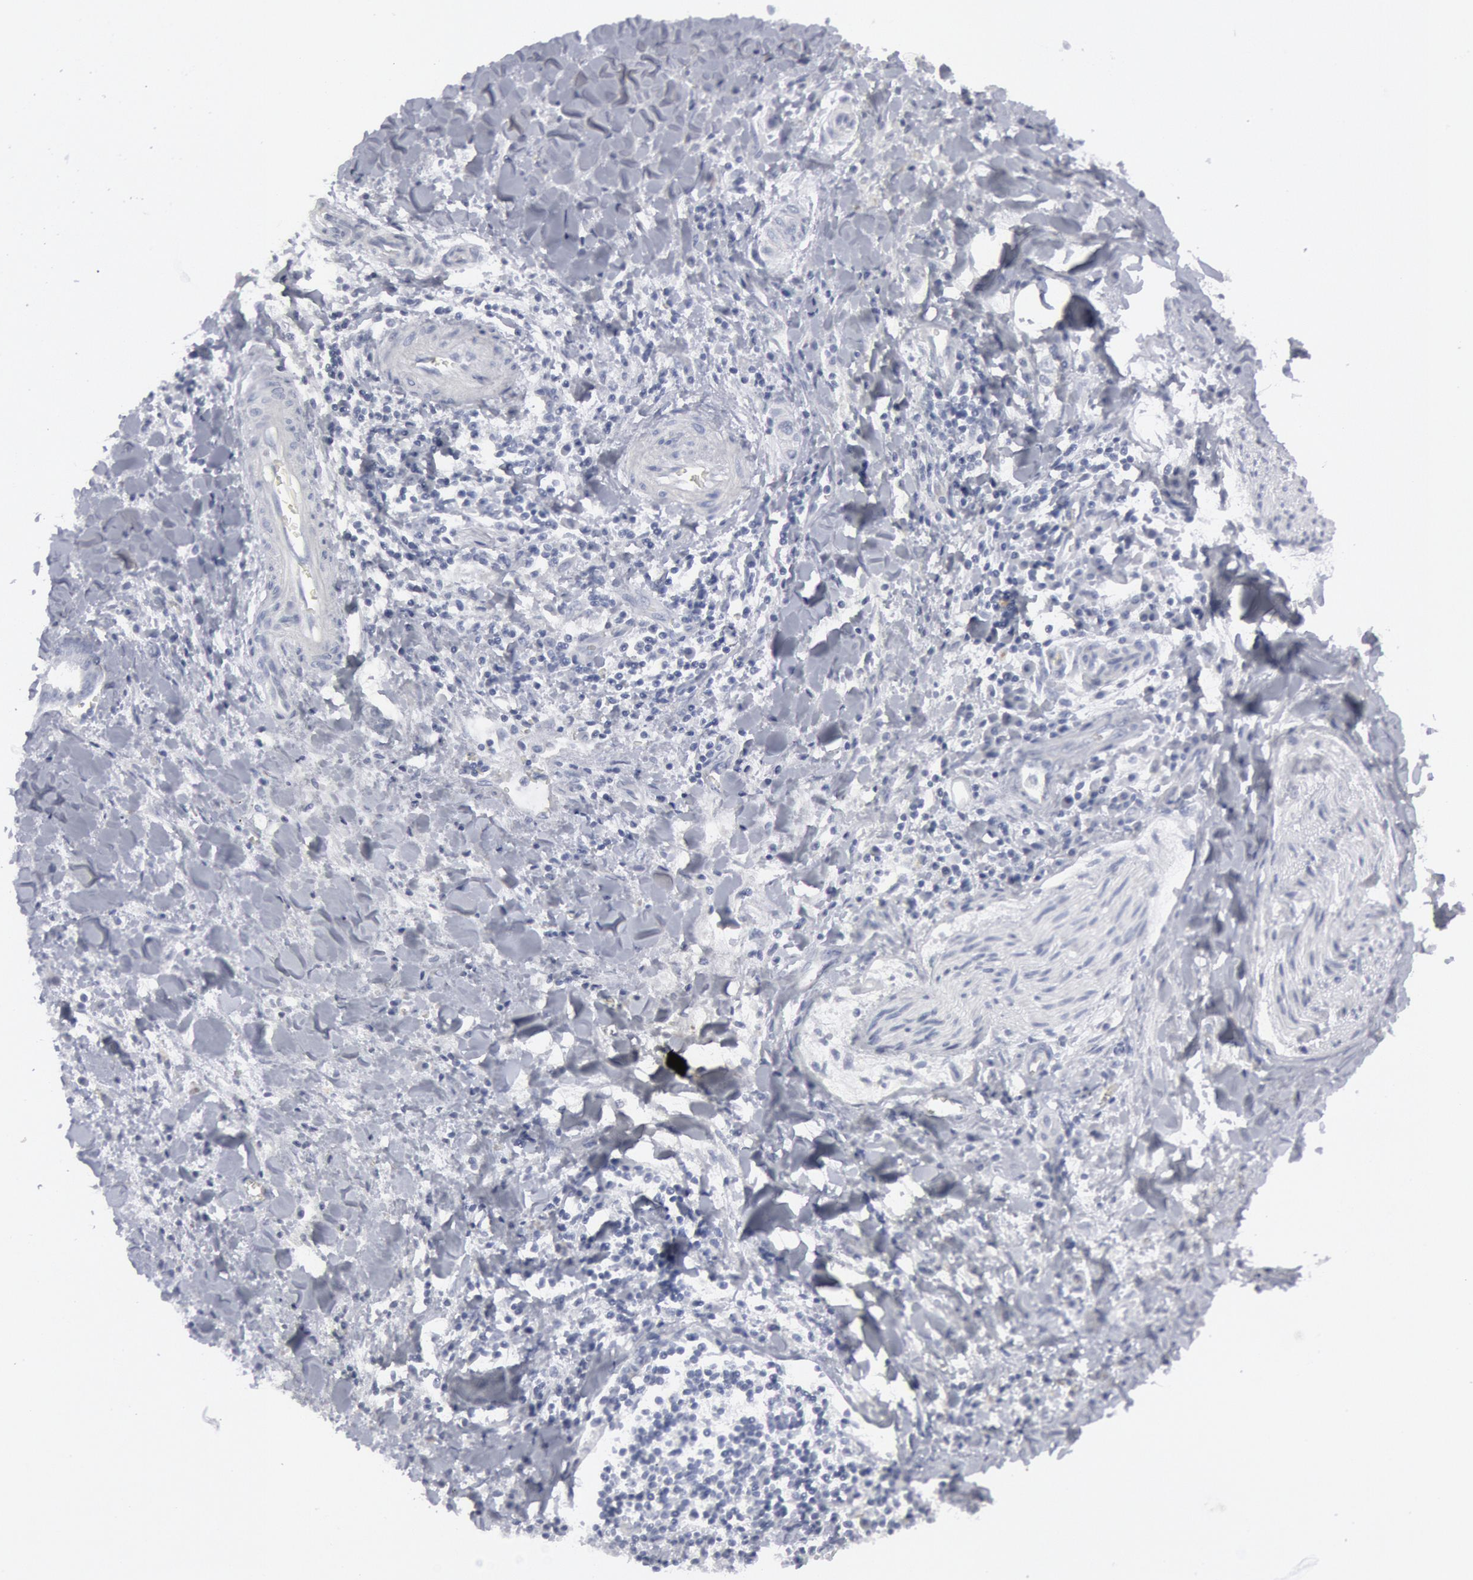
{"staining": {"intensity": "negative", "quantity": "none", "location": "none"}, "tissue": "liver cancer", "cell_type": "Tumor cells", "image_type": "cancer", "snomed": [{"axis": "morphology", "description": "Cholangiocarcinoma"}, {"axis": "topography", "description": "Liver"}], "caption": "An IHC micrograph of cholangiocarcinoma (liver) is shown. There is no staining in tumor cells of cholangiocarcinoma (liver). (Brightfield microscopy of DAB (3,3'-diaminobenzidine) immunohistochemistry (IHC) at high magnification).", "gene": "DMC1", "patient": {"sex": "male", "age": 57}}